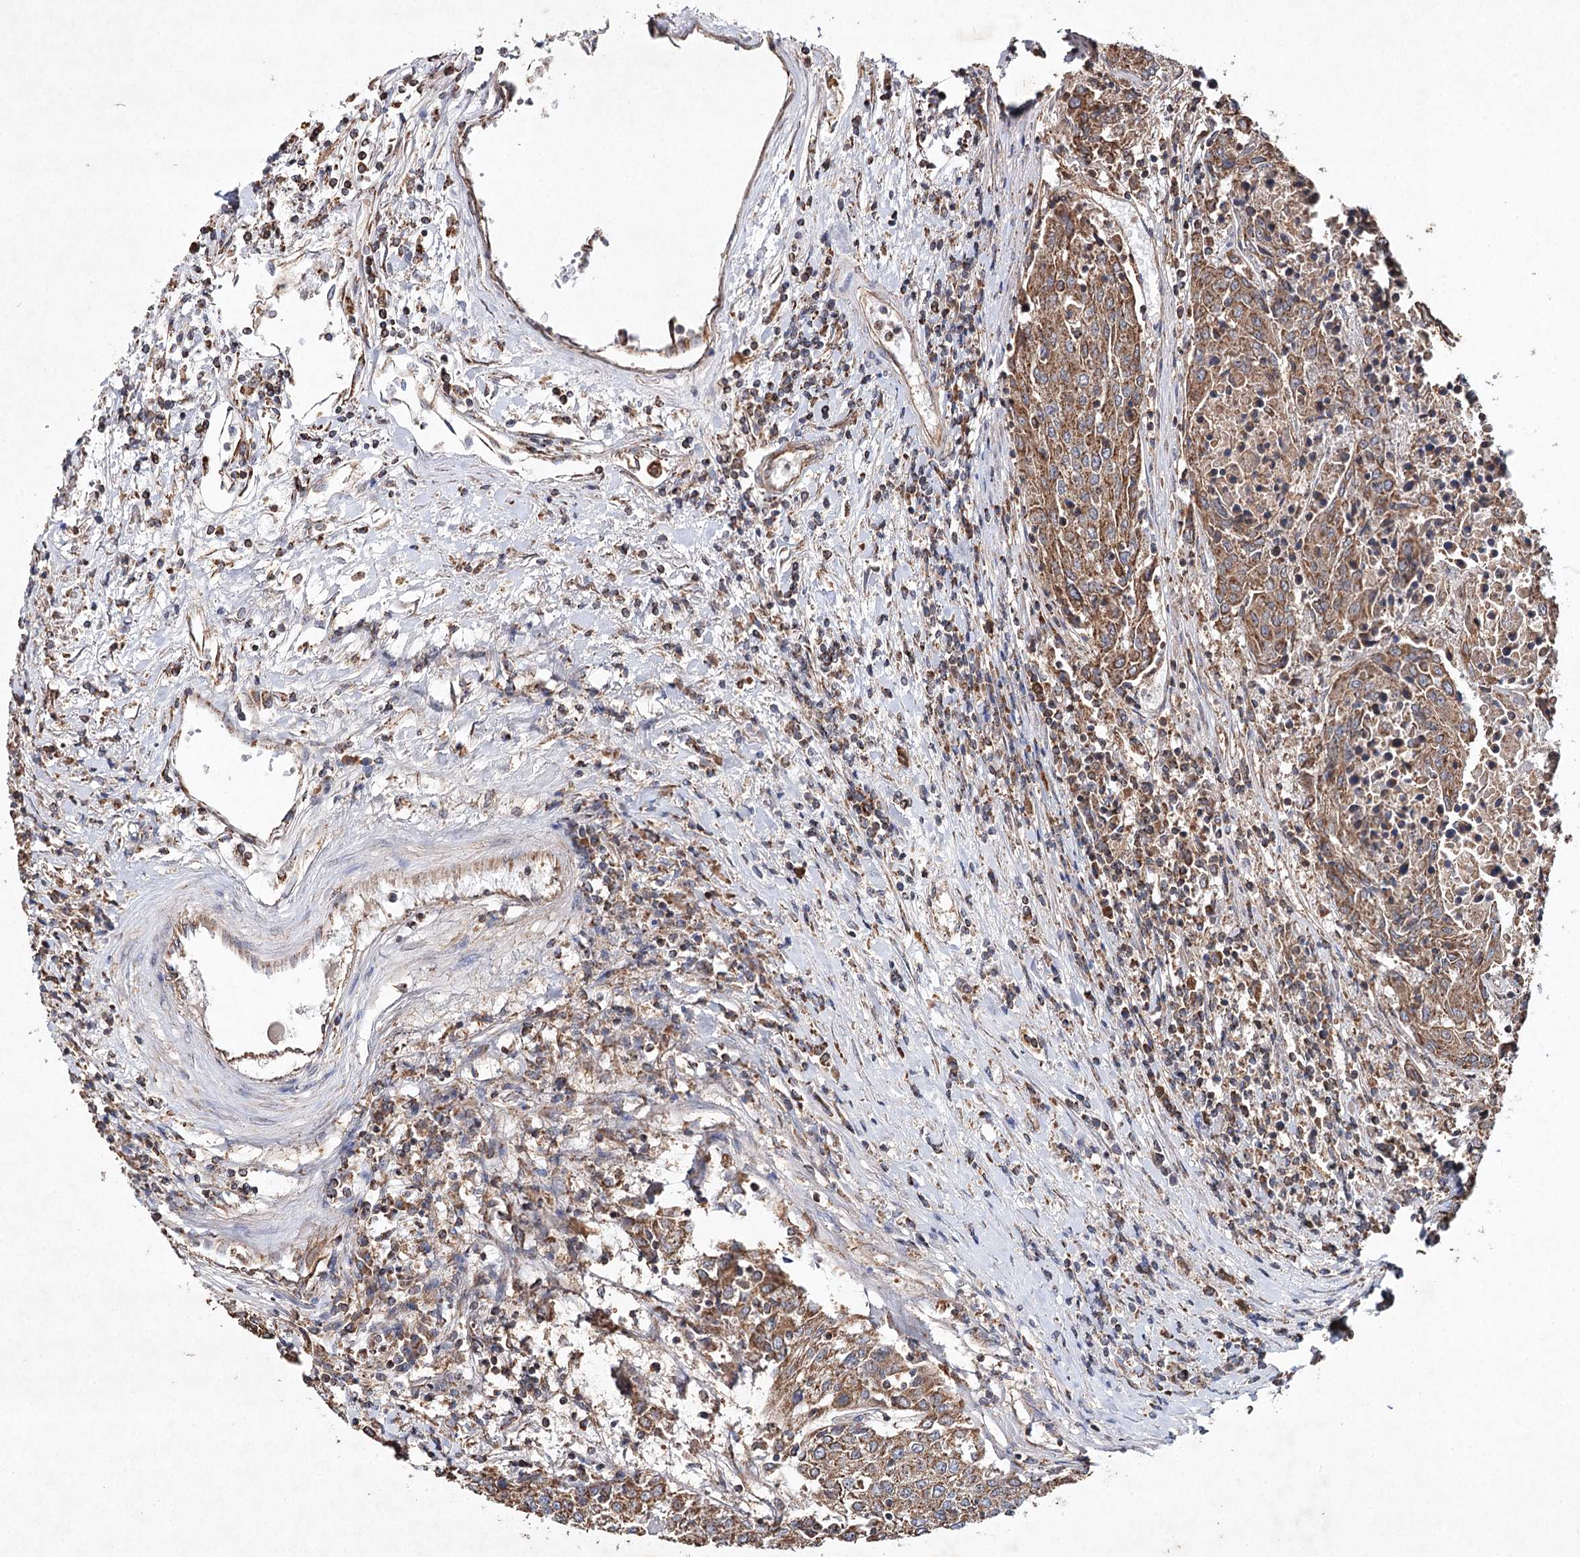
{"staining": {"intensity": "moderate", "quantity": ">75%", "location": "cytoplasmic/membranous"}, "tissue": "urothelial cancer", "cell_type": "Tumor cells", "image_type": "cancer", "snomed": [{"axis": "morphology", "description": "Urothelial carcinoma, High grade"}, {"axis": "topography", "description": "Urinary bladder"}], "caption": "IHC histopathology image of human high-grade urothelial carcinoma stained for a protein (brown), which demonstrates medium levels of moderate cytoplasmic/membranous positivity in about >75% of tumor cells.", "gene": "PIK3CB", "patient": {"sex": "female", "age": 85}}